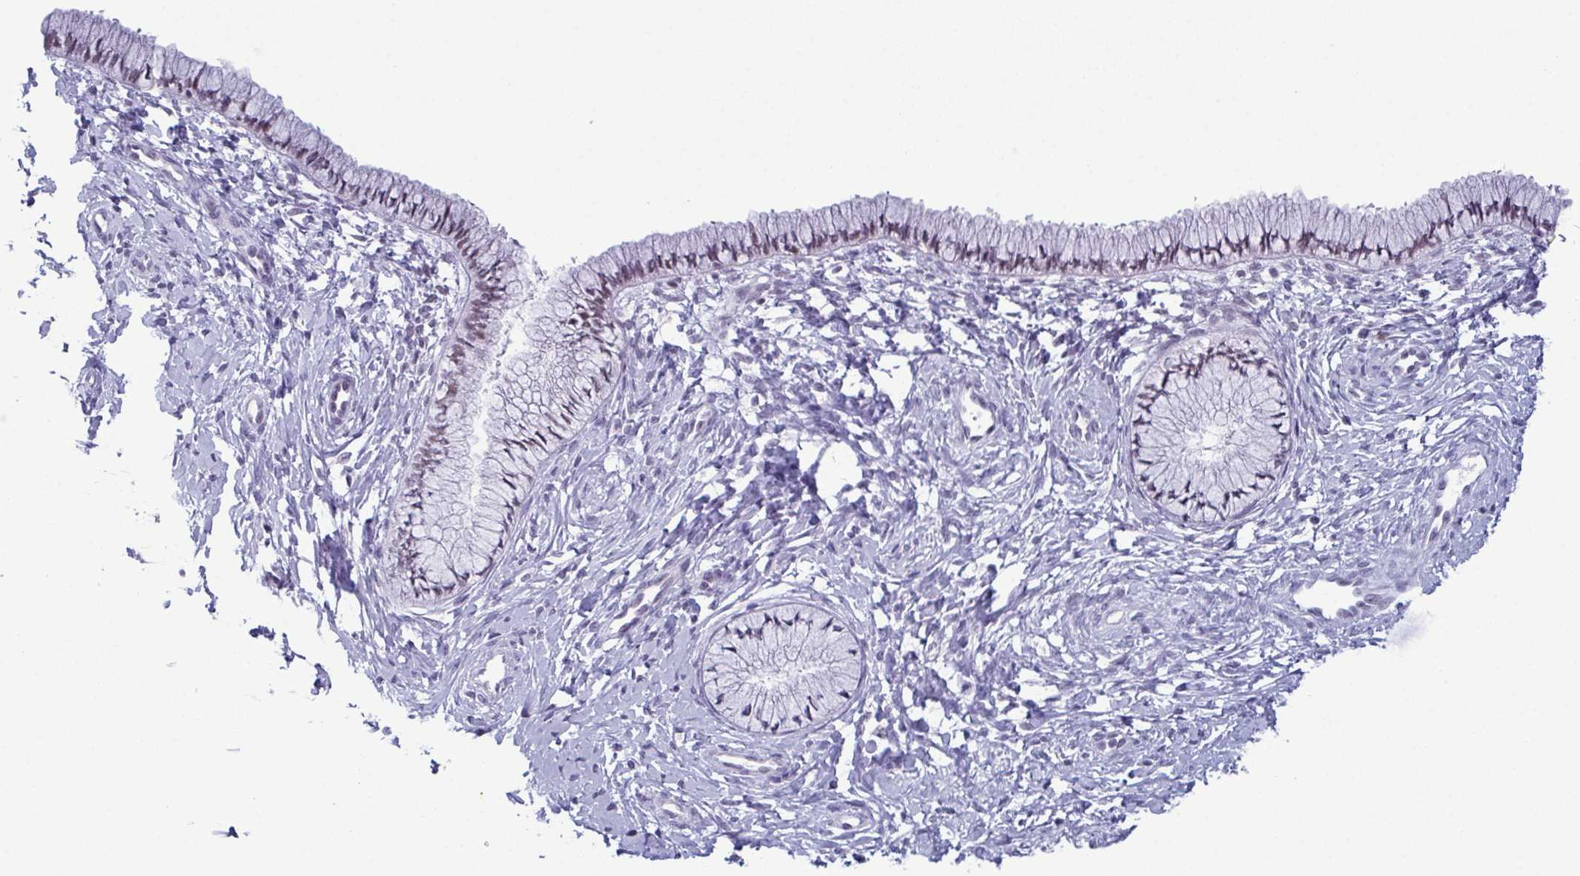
{"staining": {"intensity": "weak", "quantity": "25%-75%", "location": "nuclear"}, "tissue": "cervix", "cell_type": "Glandular cells", "image_type": "normal", "snomed": [{"axis": "morphology", "description": "Normal tissue, NOS"}, {"axis": "topography", "description": "Cervix"}], "caption": "Immunohistochemical staining of normal cervix reveals low levels of weak nuclear staining in approximately 25%-75% of glandular cells.", "gene": "RBM7", "patient": {"sex": "female", "age": 37}}